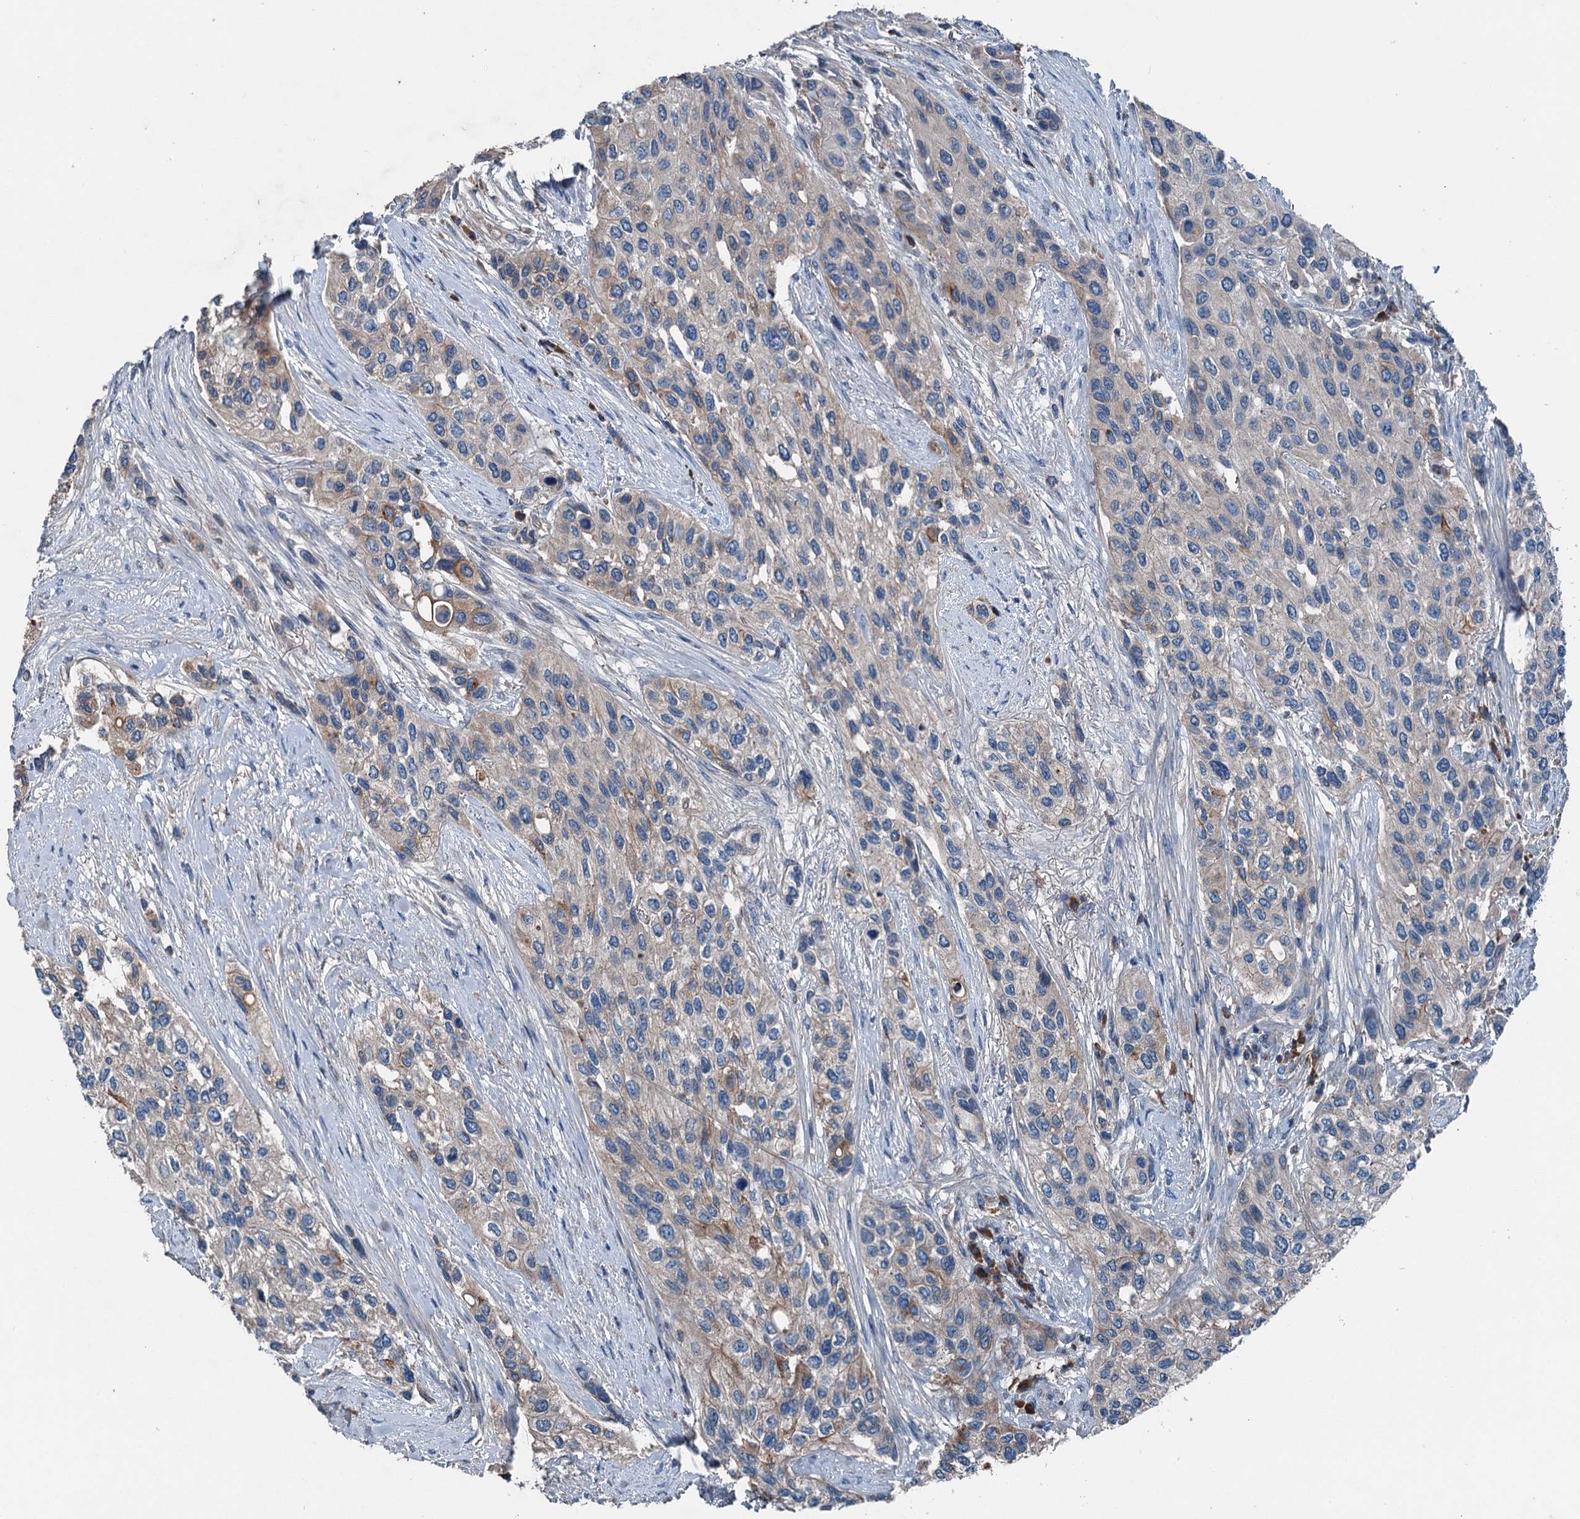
{"staining": {"intensity": "weak", "quantity": "<25%", "location": "cytoplasmic/membranous"}, "tissue": "urothelial cancer", "cell_type": "Tumor cells", "image_type": "cancer", "snomed": [{"axis": "morphology", "description": "Normal tissue, NOS"}, {"axis": "morphology", "description": "Urothelial carcinoma, High grade"}, {"axis": "topography", "description": "Vascular tissue"}, {"axis": "topography", "description": "Urinary bladder"}], "caption": "Histopathology image shows no protein positivity in tumor cells of urothelial carcinoma (high-grade) tissue. Brightfield microscopy of immunohistochemistry stained with DAB (brown) and hematoxylin (blue), captured at high magnification.", "gene": "PDSS1", "patient": {"sex": "female", "age": 56}}